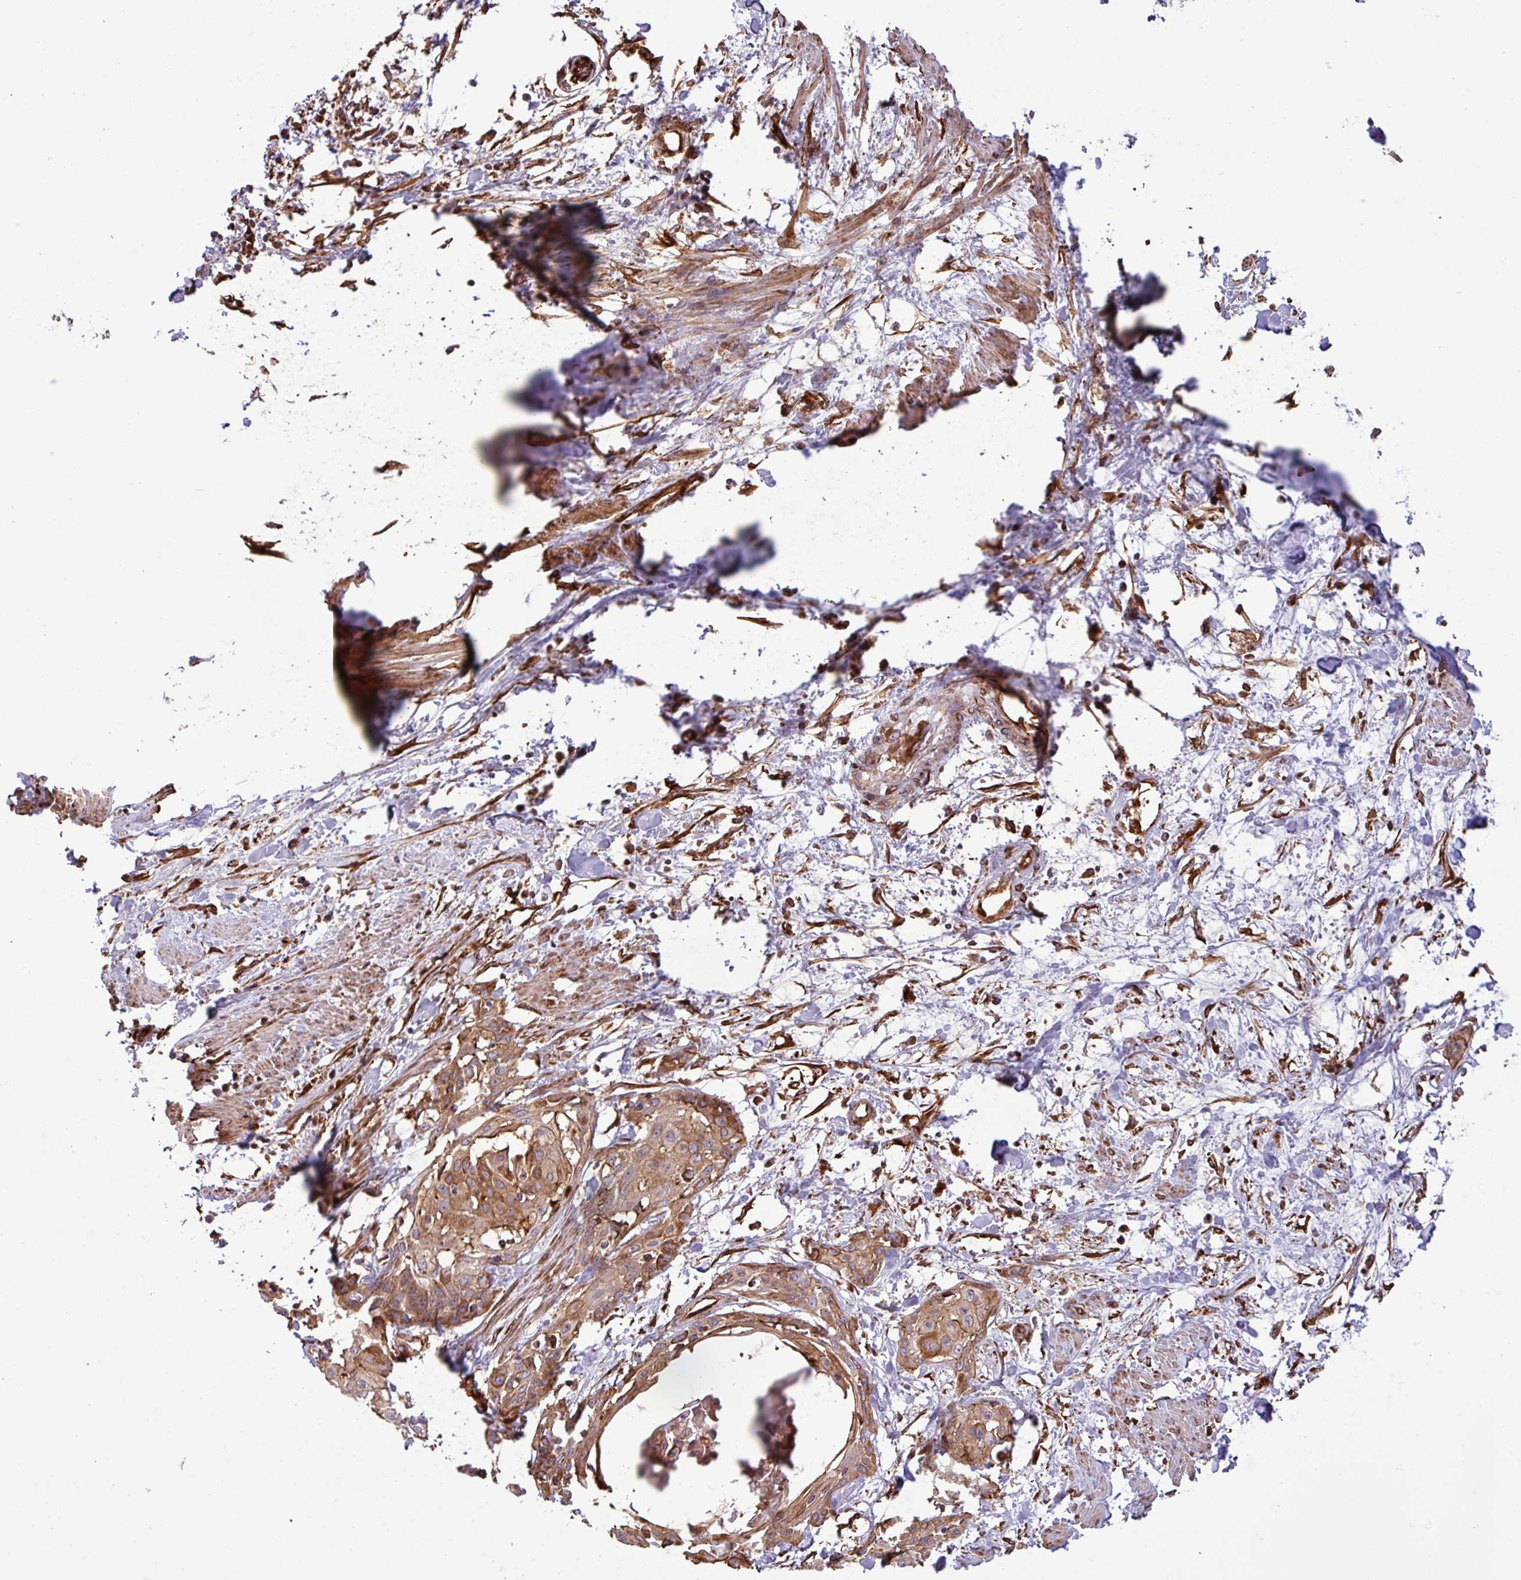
{"staining": {"intensity": "moderate", "quantity": ">75%", "location": "cytoplasmic/membranous"}, "tissue": "cervical cancer", "cell_type": "Tumor cells", "image_type": "cancer", "snomed": [{"axis": "morphology", "description": "Squamous cell carcinoma, NOS"}, {"axis": "topography", "description": "Cervix"}], "caption": "Cervical cancer stained for a protein (brown) demonstrates moderate cytoplasmic/membranous positive staining in about >75% of tumor cells.", "gene": "ZNF300", "patient": {"sex": "female", "age": 57}}